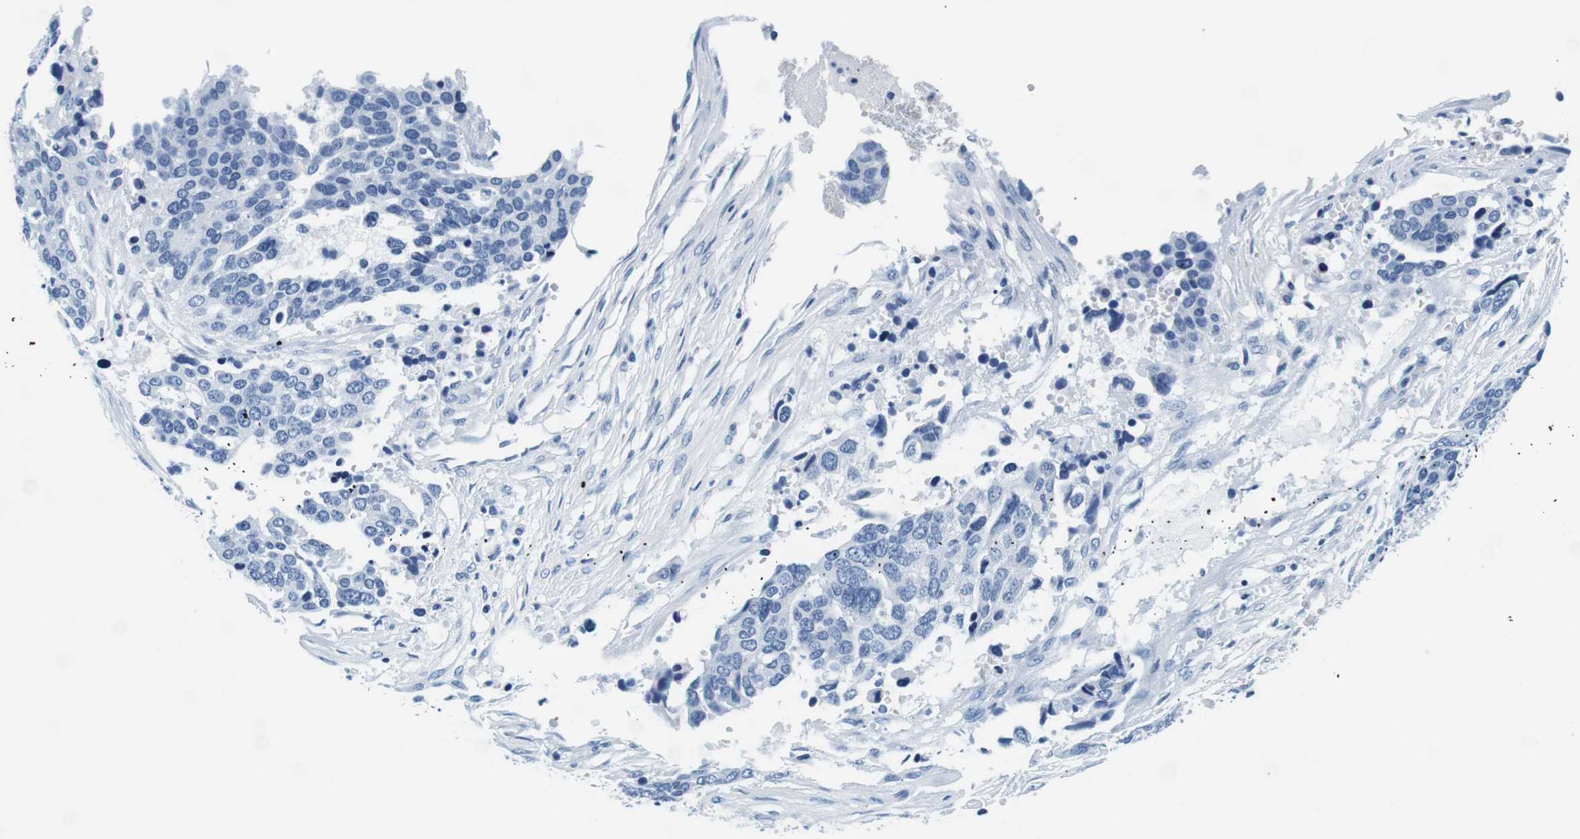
{"staining": {"intensity": "negative", "quantity": "none", "location": "none"}, "tissue": "ovarian cancer", "cell_type": "Tumor cells", "image_type": "cancer", "snomed": [{"axis": "morphology", "description": "Cystadenocarcinoma, serous, NOS"}, {"axis": "topography", "description": "Ovary"}], "caption": "Ovarian cancer (serous cystadenocarcinoma) was stained to show a protein in brown. There is no significant positivity in tumor cells.", "gene": "ELANE", "patient": {"sex": "female", "age": 44}}